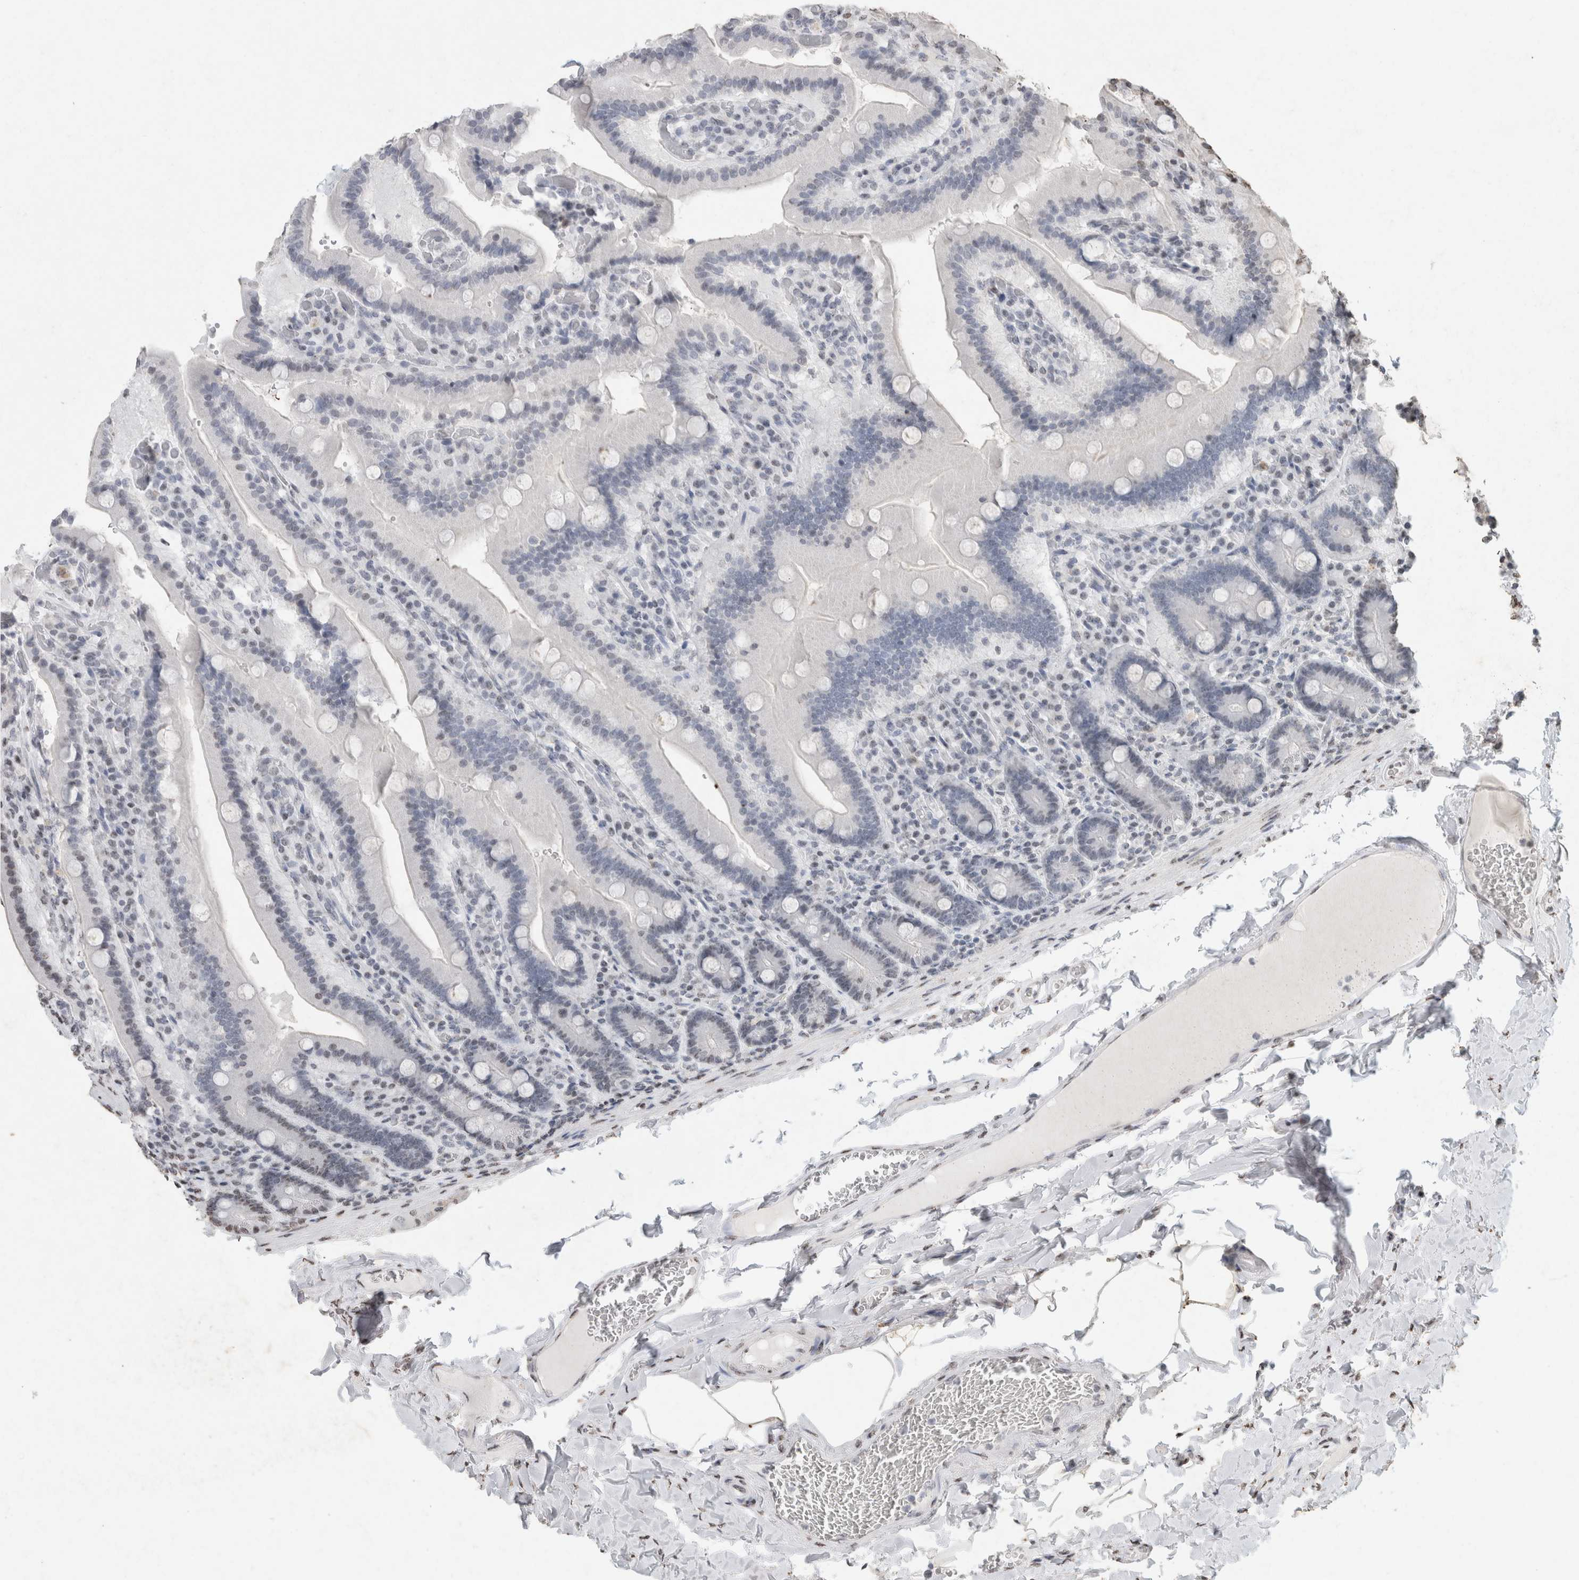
{"staining": {"intensity": "negative", "quantity": "none", "location": "none"}, "tissue": "duodenum", "cell_type": "Glandular cells", "image_type": "normal", "snomed": [{"axis": "morphology", "description": "Normal tissue, NOS"}, {"axis": "topography", "description": "Duodenum"}], "caption": "A high-resolution photomicrograph shows immunohistochemistry (IHC) staining of benign duodenum, which reveals no significant expression in glandular cells.", "gene": "CNTN1", "patient": {"sex": "female", "age": 62}}